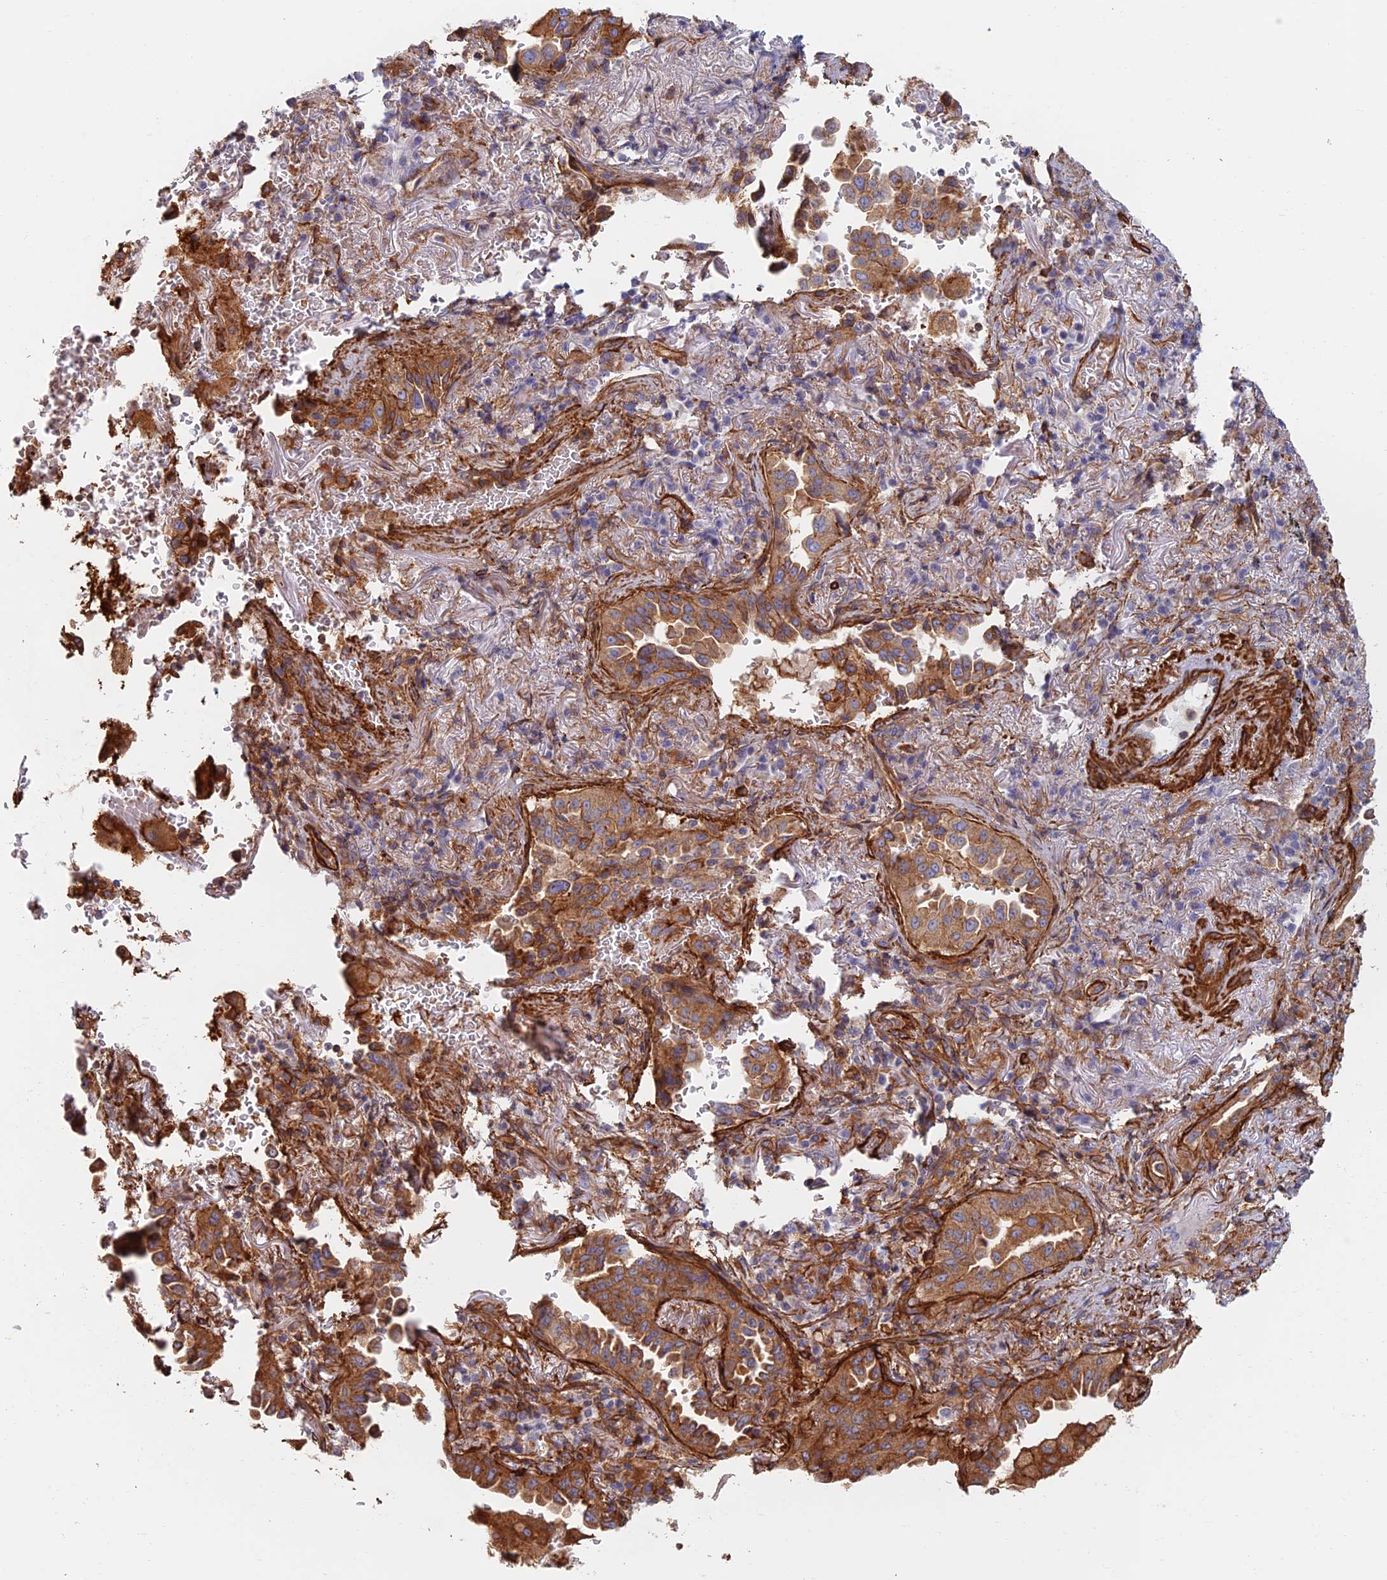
{"staining": {"intensity": "strong", "quantity": ">75%", "location": "cytoplasmic/membranous"}, "tissue": "lung cancer", "cell_type": "Tumor cells", "image_type": "cancer", "snomed": [{"axis": "morphology", "description": "Adenocarcinoma, NOS"}, {"axis": "topography", "description": "Lung"}], "caption": "Immunohistochemical staining of human lung adenocarcinoma shows high levels of strong cytoplasmic/membranous positivity in about >75% of tumor cells. (DAB (3,3'-diaminobenzidine) IHC, brown staining for protein, blue staining for nuclei).", "gene": "PAK4", "patient": {"sex": "female", "age": 69}}